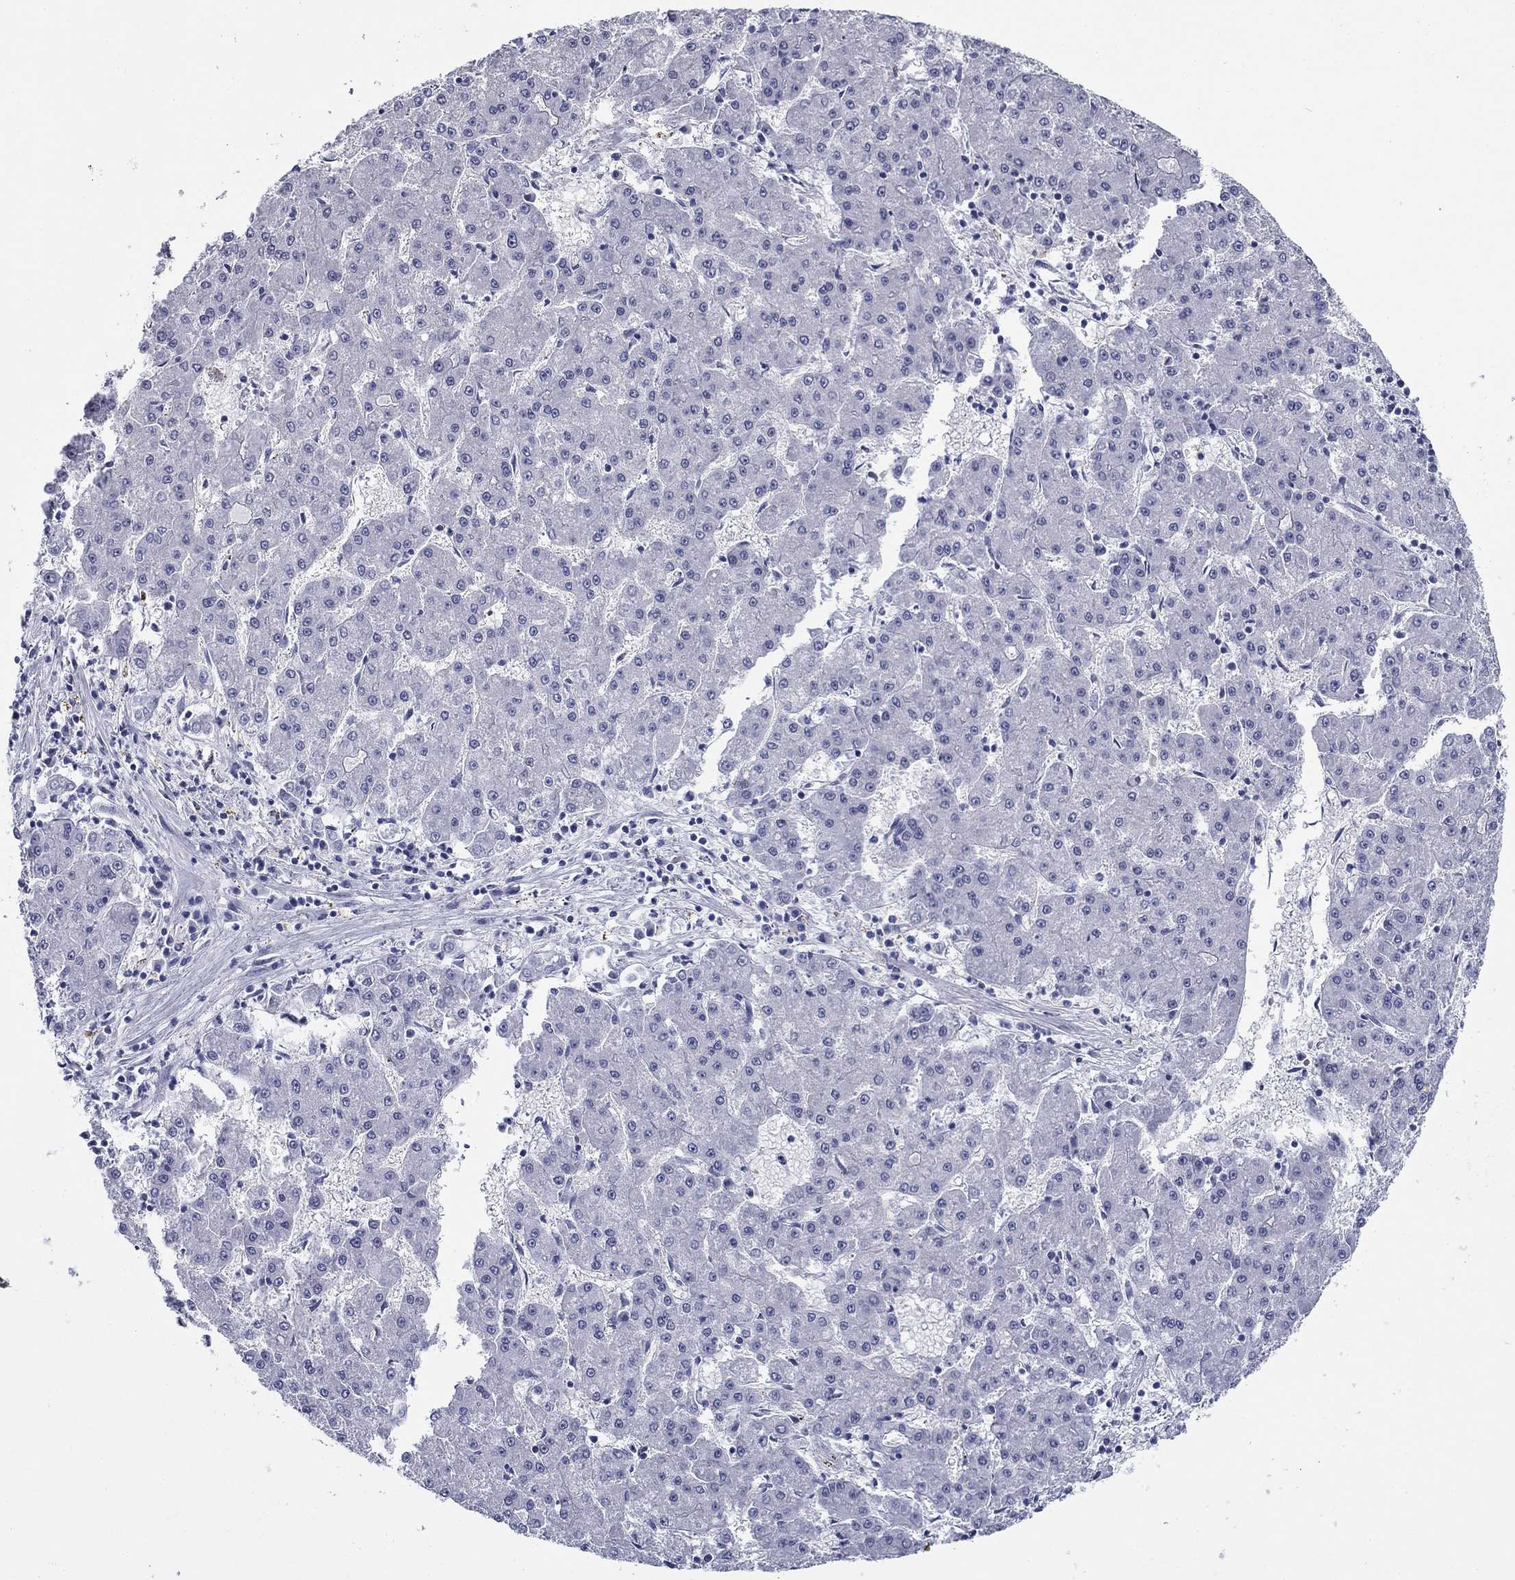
{"staining": {"intensity": "negative", "quantity": "none", "location": "none"}, "tissue": "liver cancer", "cell_type": "Tumor cells", "image_type": "cancer", "snomed": [{"axis": "morphology", "description": "Carcinoma, Hepatocellular, NOS"}, {"axis": "topography", "description": "Liver"}], "caption": "A micrograph of human liver hepatocellular carcinoma is negative for staining in tumor cells.", "gene": "ZP2", "patient": {"sex": "male", "age": 73}}